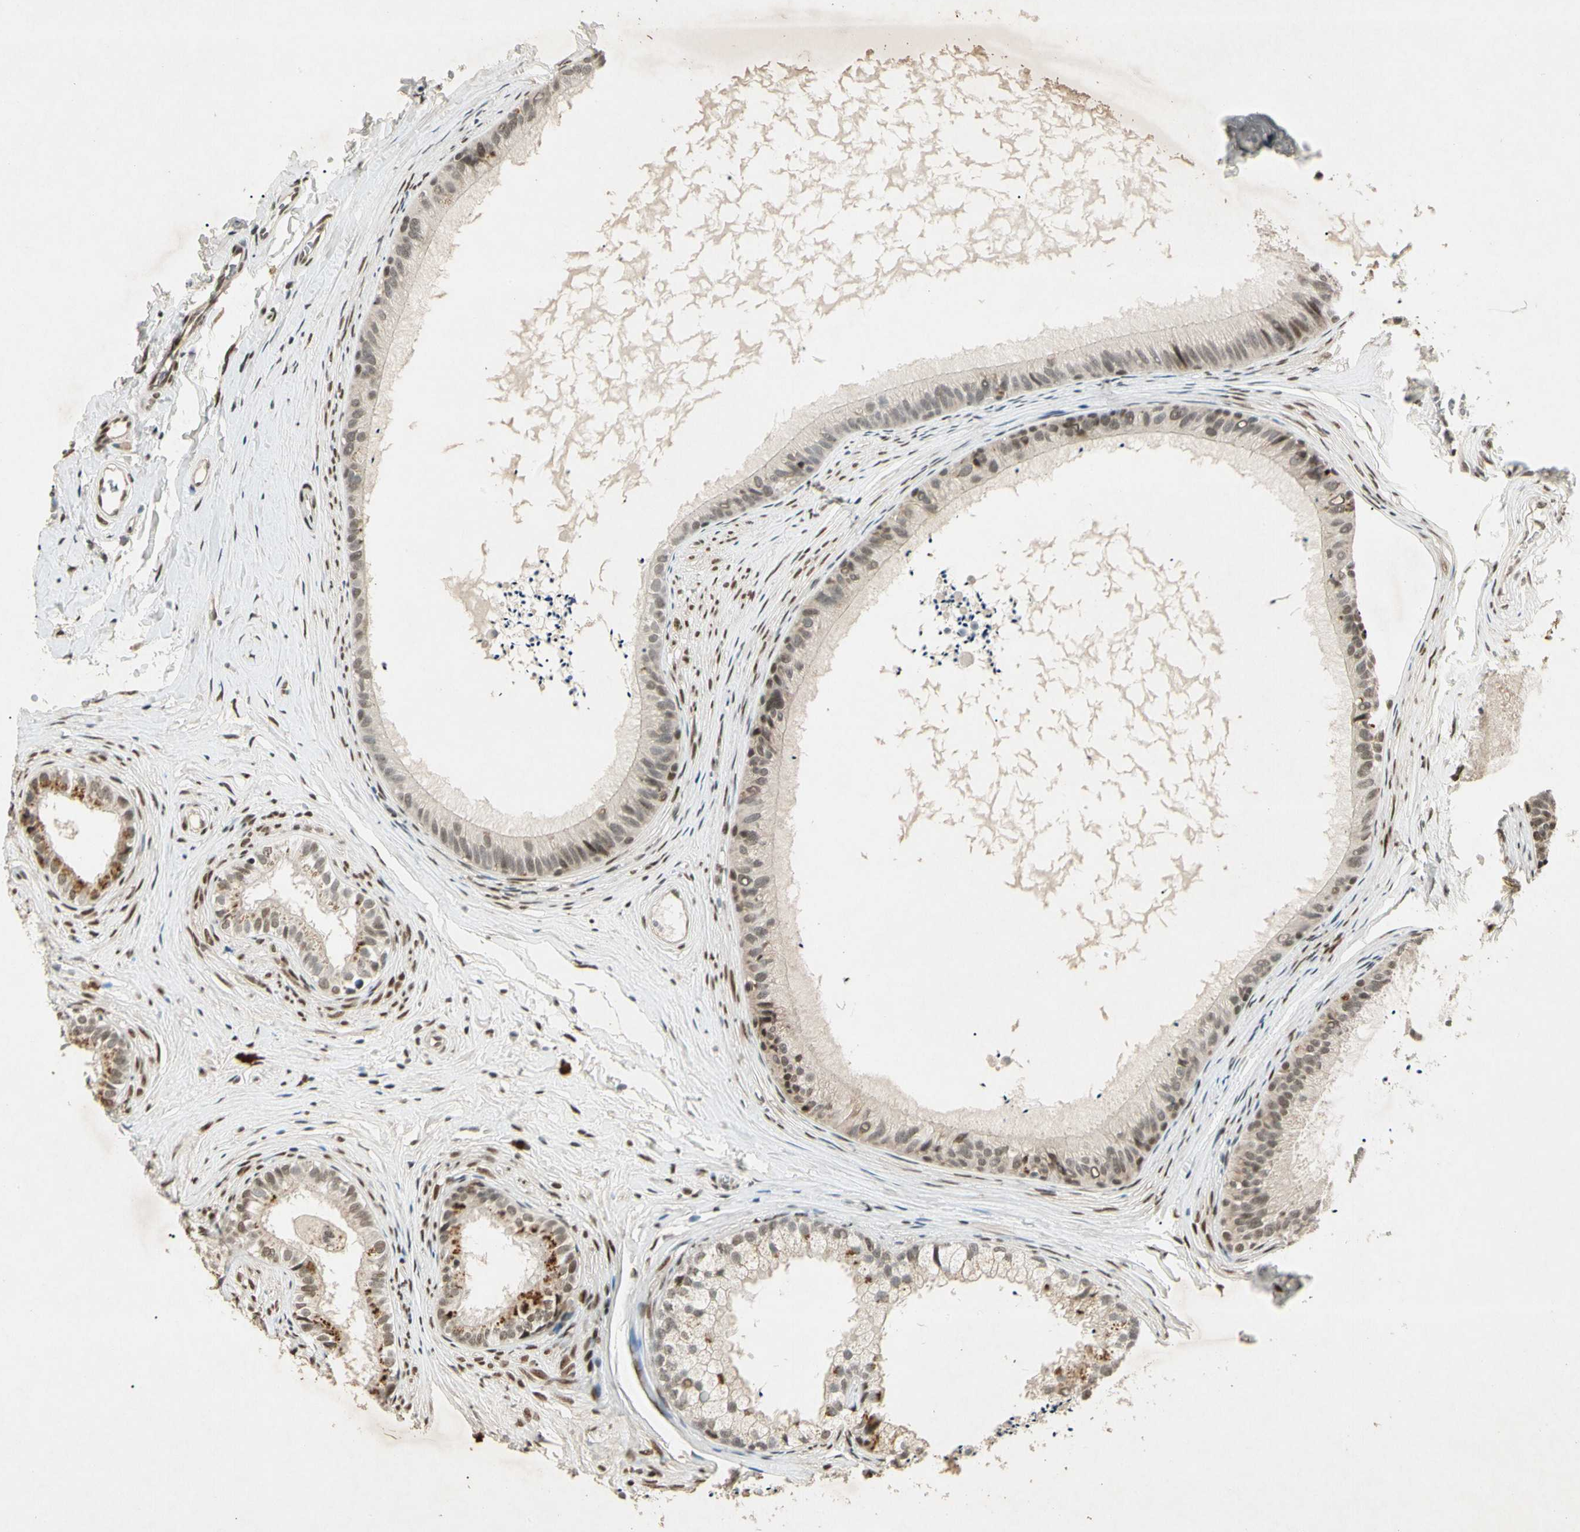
{"staining": {"intensity": "moderate", "quantity": ">75%", "location": "cytoplasmic/membranous,nuclear"}, "tissue": "epididymis", "cell_type": "Glandular cells", "image_type": "normal", "snomed": [{"axis": "morphology", "description": "Normal tissue, NOS"}, {"axis": "topography", "description": "Epididymis"}], "caption": "This histopathology image exhibits benign epididymis stained with immunohistochemistry to label a protein in brown. The cytoplasmic/membranous,nuclear of glandular cells show moderate positivity for the protein. Nuclei are counter-stained blue.", "gene": "ZBTB4", "patient": {"sex": "male", "age": 56}}